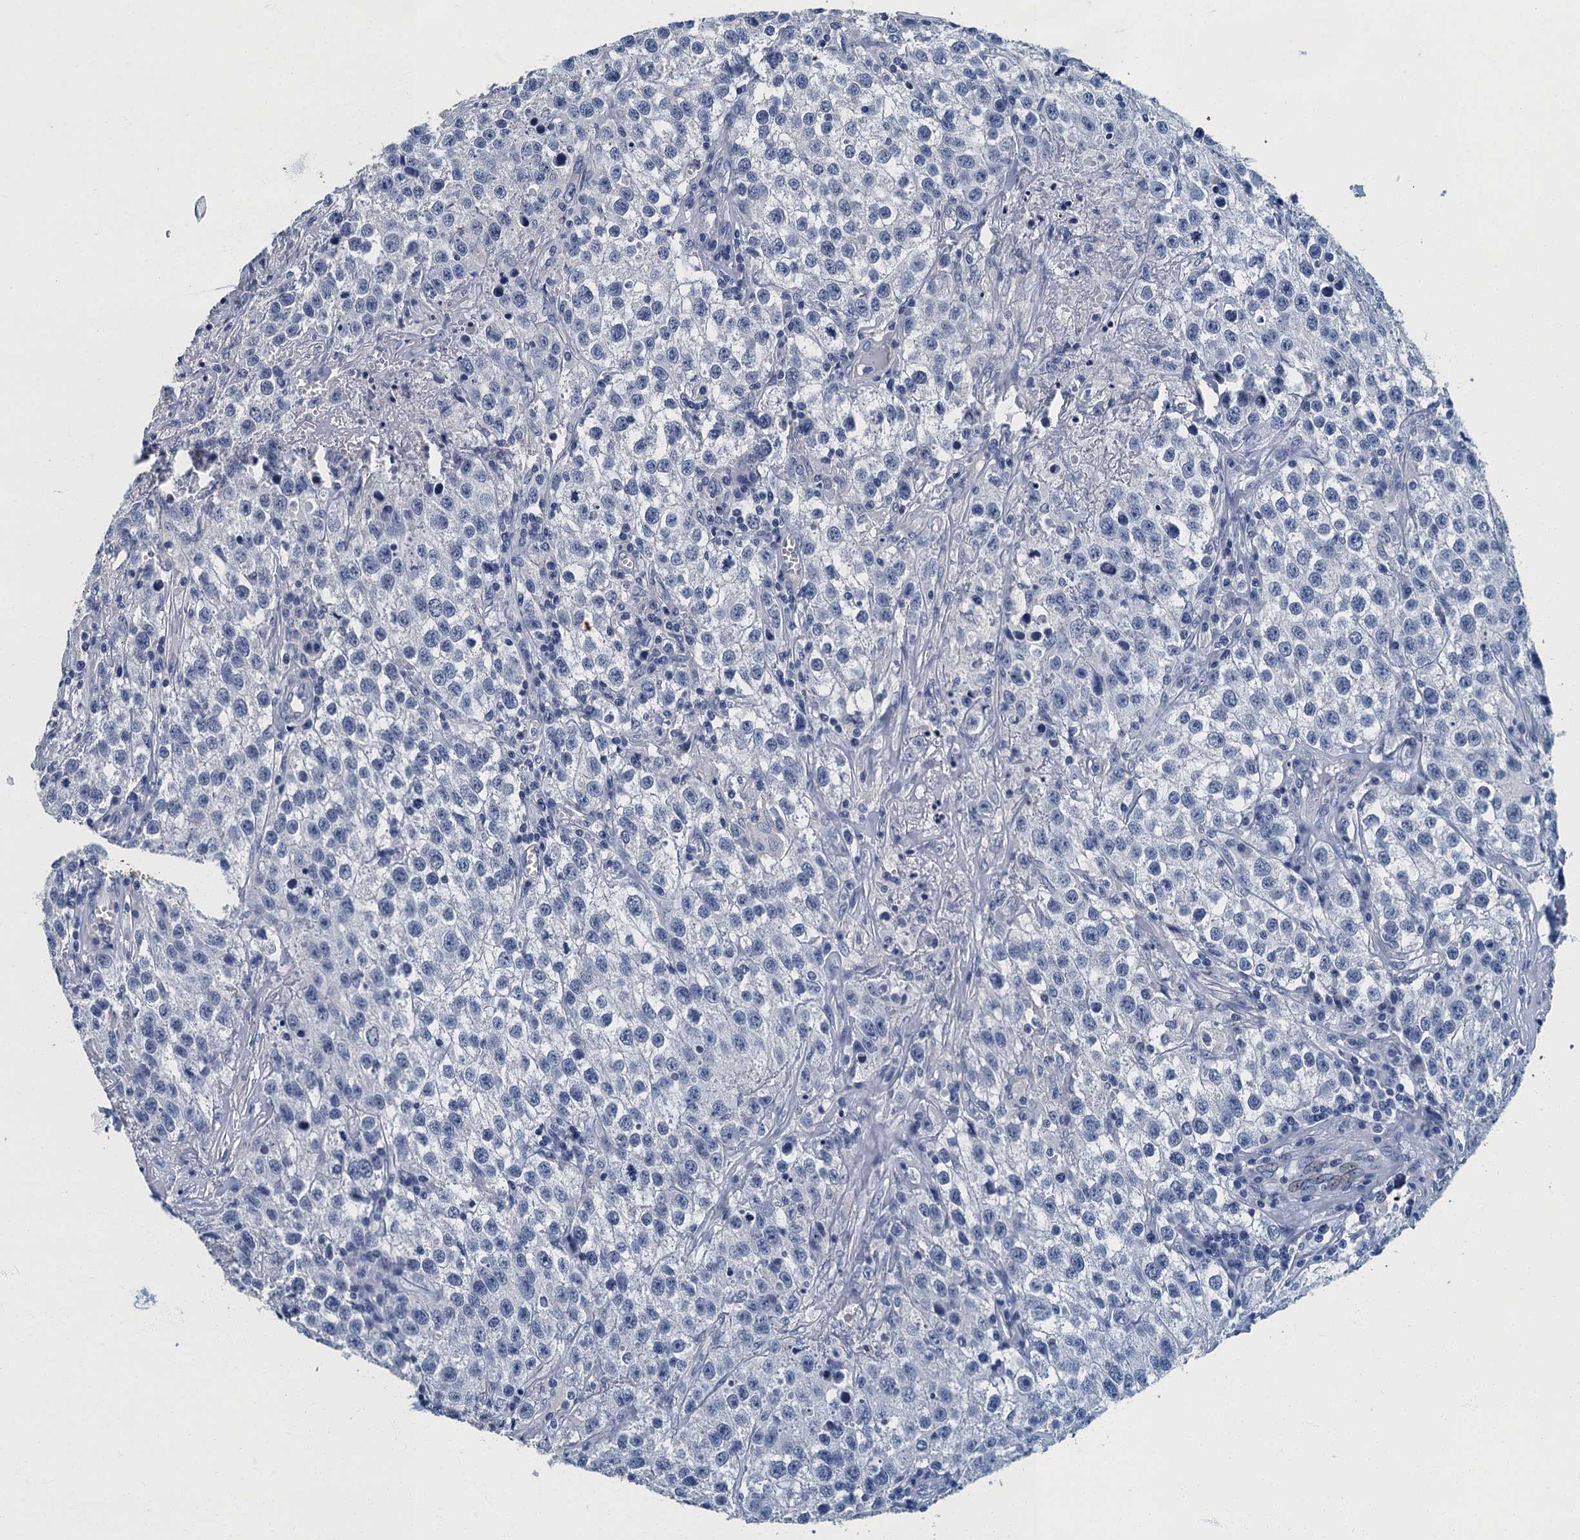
{"staining": {"intensity": "negative", "quantity": "none", "location": "none"}, "tissue": "testis cancer", "cell_type": "Tumor cells", "image_type": "cancer", "snomed": [{"axis": "morphology", "description": "Seminoma, NOS"}, {"axis": "morphology", "description": "Carcinoma, Embryonal, NOS"}, {"axis": "topography", "description": "Testis"}], "caption": "DAB (3,3'-diaminobenzidine) immunohistochemical staining of human testis embryonal carcinoma shows no significant expression in tumor cells.", "gene": "GADL1", "patient": {"sex": "male", "age": 43}}